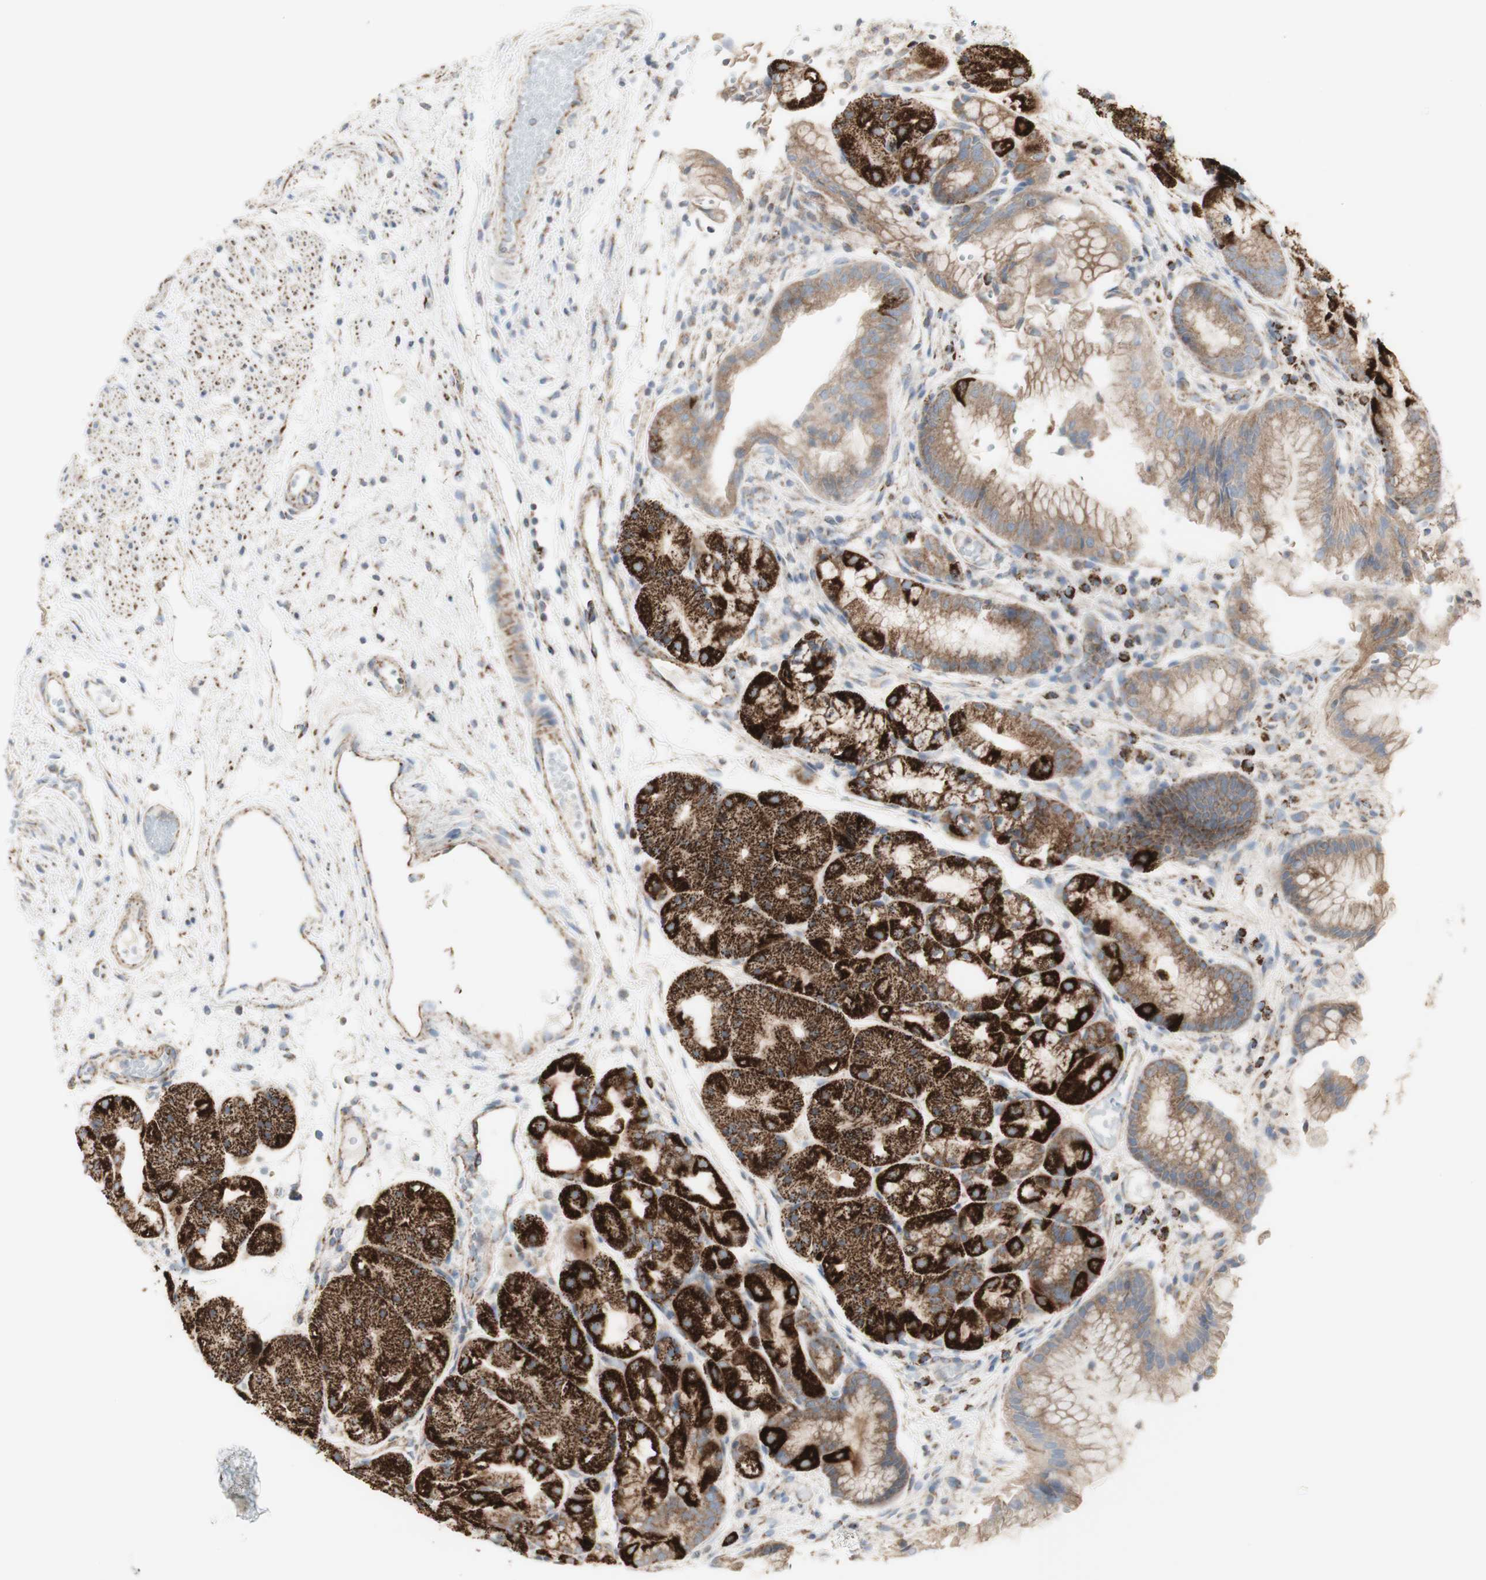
{"staining": {"intensity": "strong", "quantity": "25%-75%", "location": "cytoplasmic/membranous"}, "tissue": "stomach", "cell_type": "Glandular cells", "image_type": "normal", "snomed": [{"axis": "morphology", "description": "Normal tissue, NOS"}, {"axis": "topography", "description": "Stomach, upper"}], "caption": "Brown immunohistochemical staining in benign stomach exhibits strong cytoplasmic/membranous expression in approximately 25%-75% of glandular cells.", "gene": "C3orf52", "patient": {"sex": "male", "age": 72}}